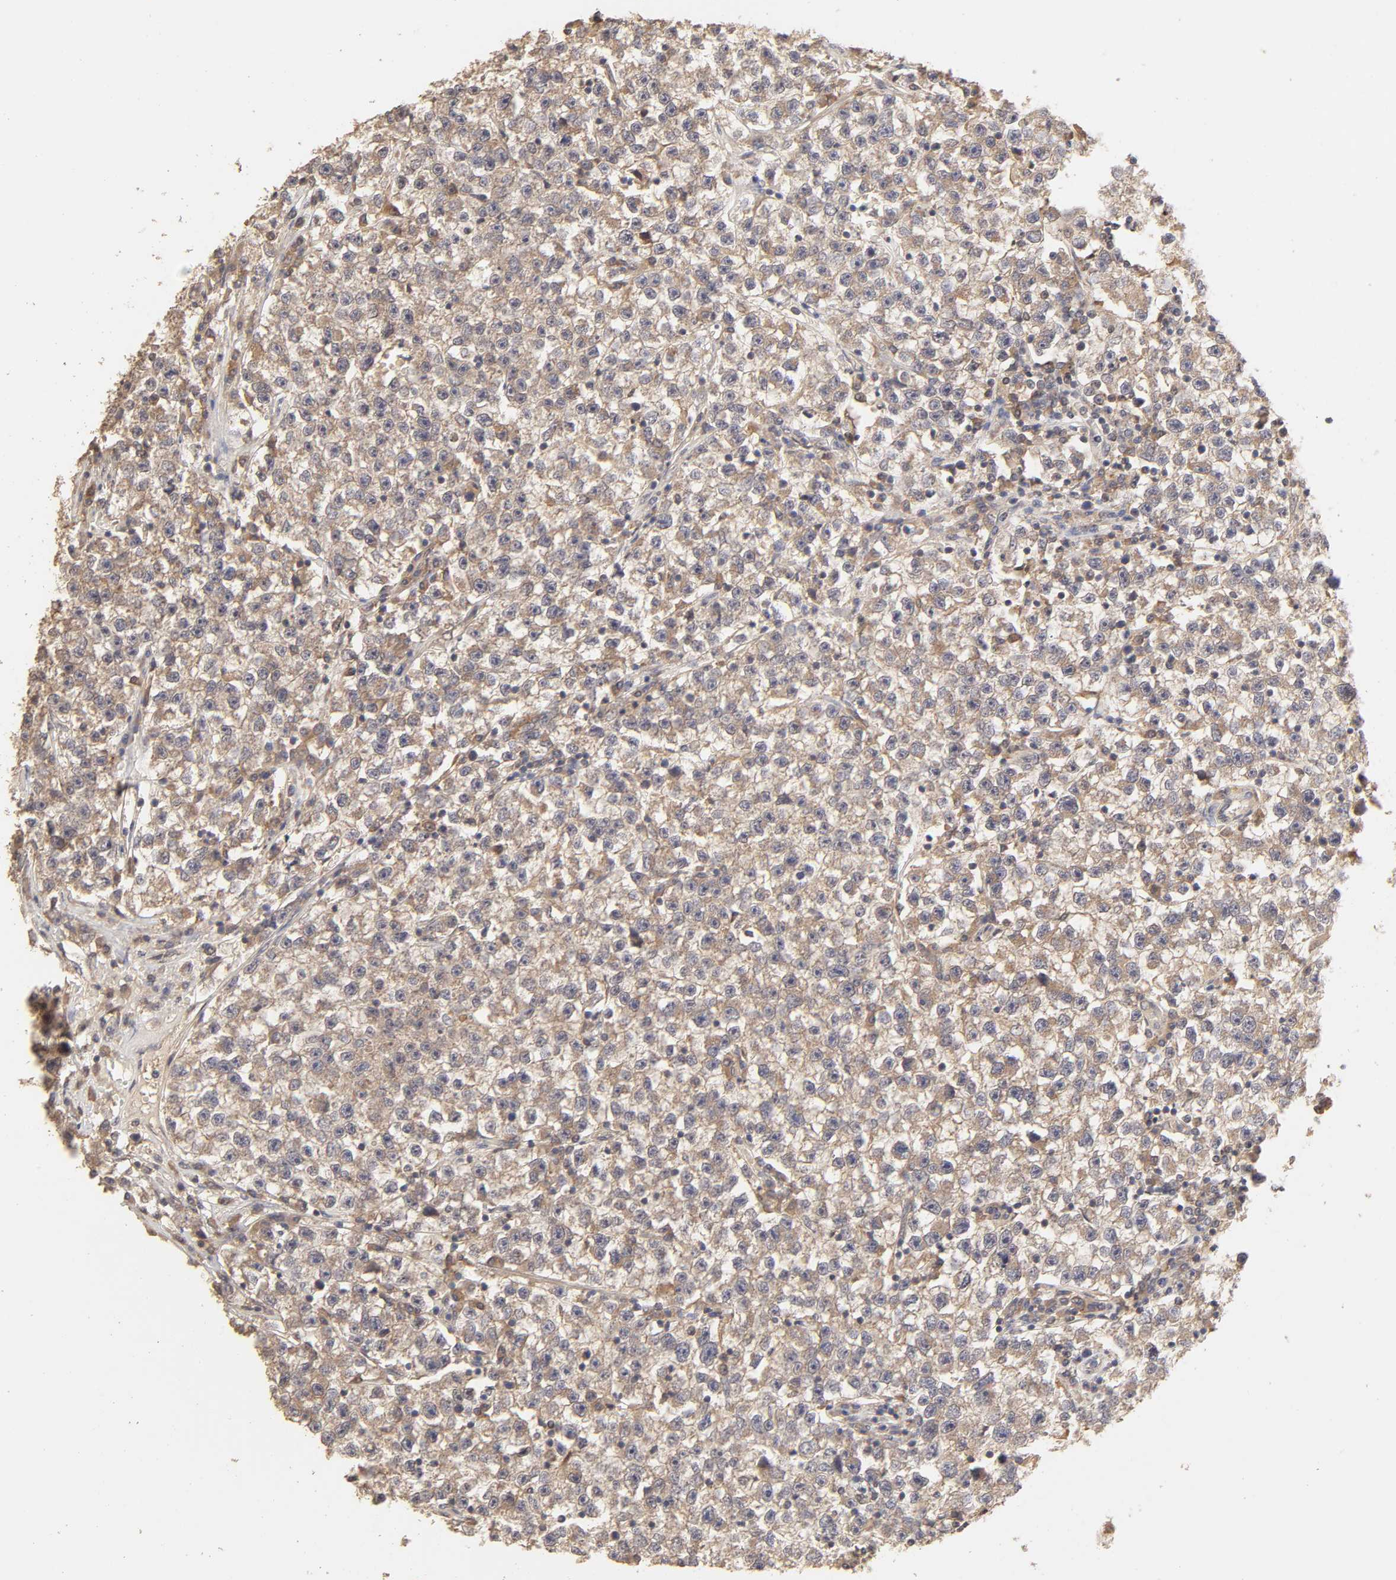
{"staining": {"intensity": "weak", "quantity": ">75%", "location": "cytoplasmic/membranous"}, "tissue": "testis cancer", "cell_type": "Tumor cells", "image_type": "cancer", "snomed": [{"axis": "morphology", "description": "Seminoma, NOS"}, {"axis": "topography", "description": "Testis"}], "caption": "Brown immunohistochemical staining in testis seminoma shows weak cytoplasmic/membranous expression in about >75% of tumor cells.", "gene": "AP1G2", "patient": {"sex": "male", "age": 22}}